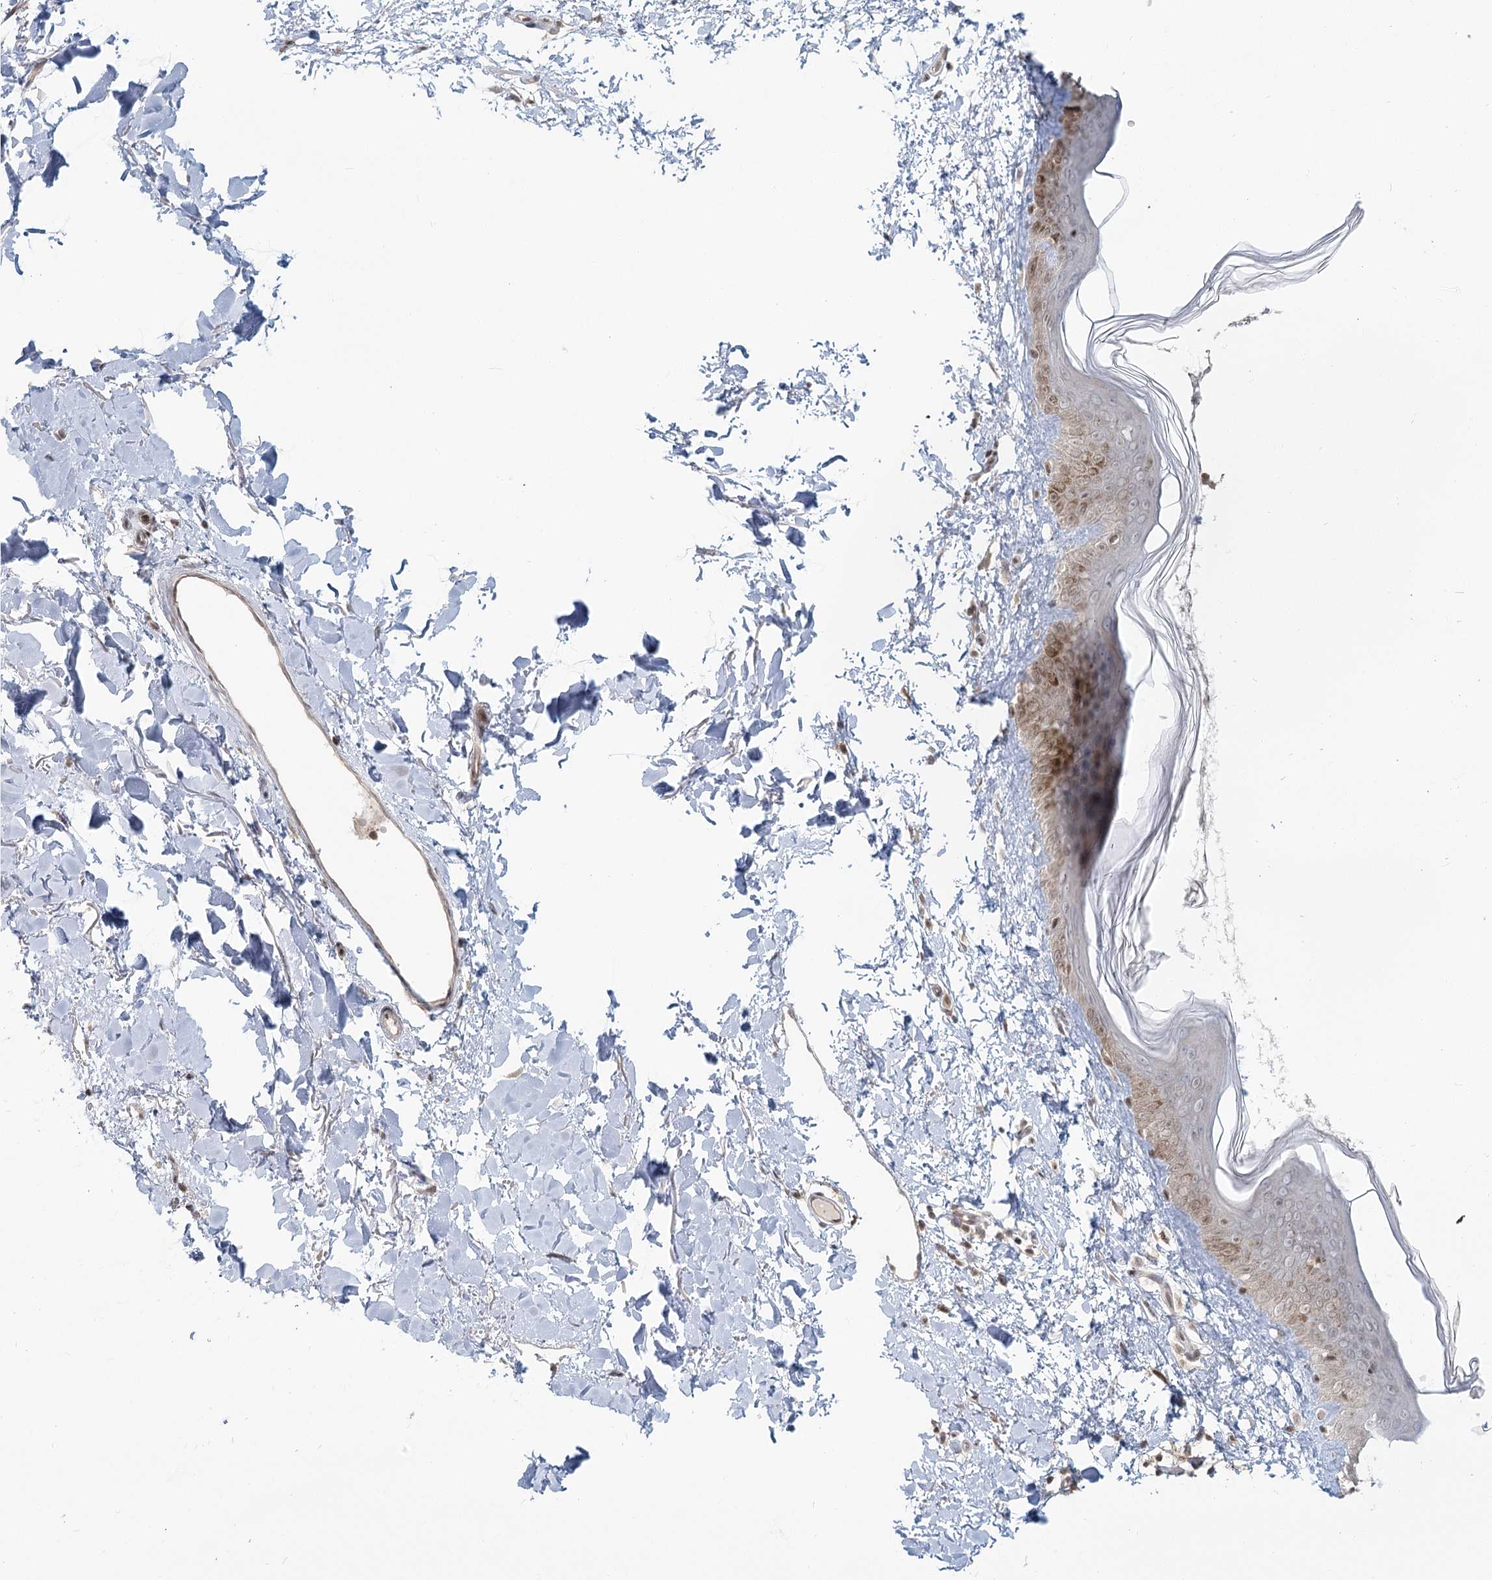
{"staining": {"intensity": "moderate", "quantity": "<25%", "location": "cytoplasmic/membranous"}, "tissue": "skin", "cell_type": "Fibroblasts", "image_type": "normal", "snomed": [{"axis": "morphology", "description": "Normal tissue, NOS"}, {"axis": "topography", "description": "Skin"}], "caption": "High-power microscopy captured an immunohistochemistry photomicrograph of benign skin, revealing moderate cytoplasmic/membranous expression in about <25% of fibroblasts.", "gene": "R3HCC1L", "patient": {"sex": "female", "age": 58}}